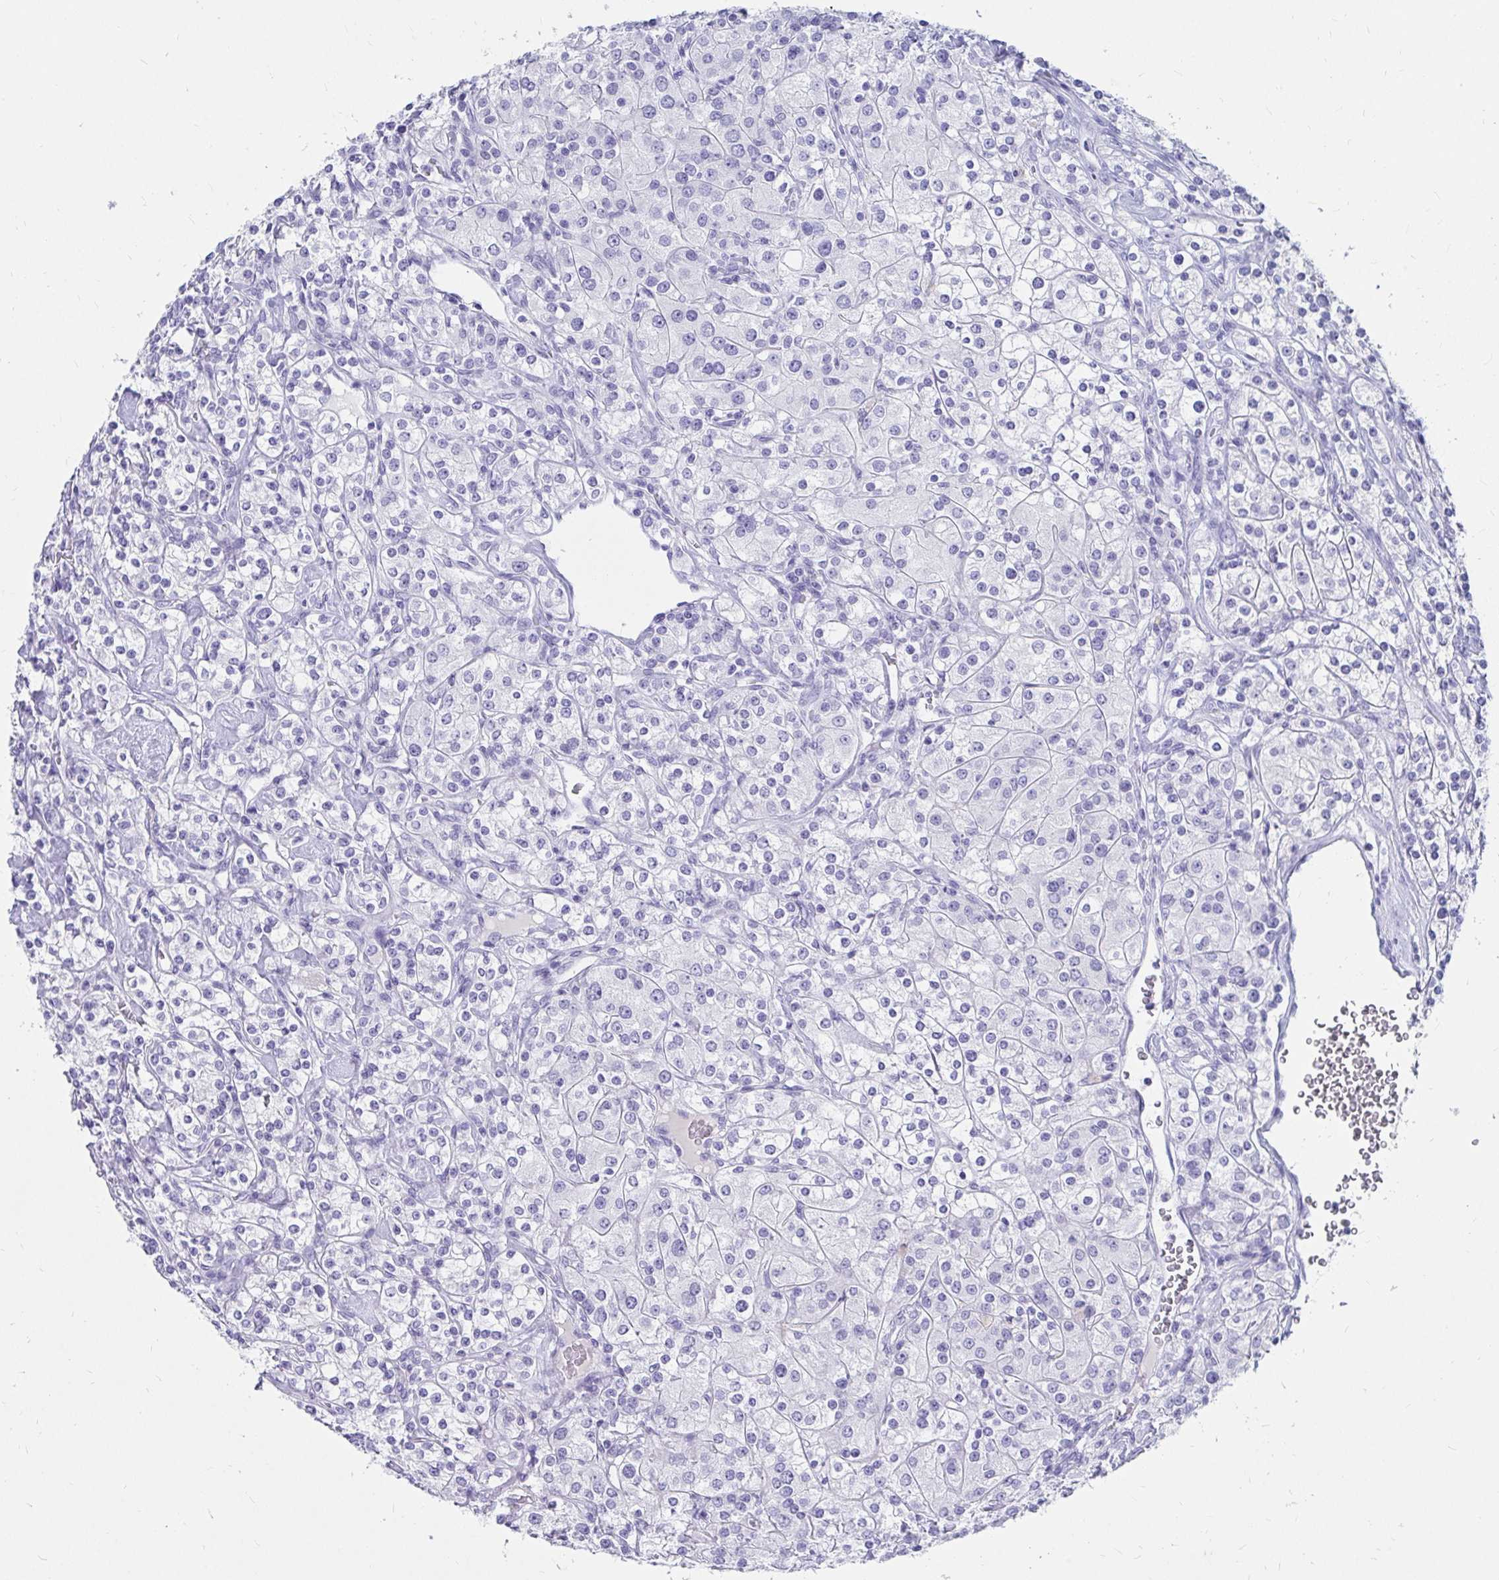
{"staining": {"intensity": "negative", "quantity": "none", "location": "none"}, "tissue": "renal cancer", "cell_type": "Tumor cells", "image_type": "cancer", "snomed": [{"axis": "morphology", "description": "Adenocarcinoma, NOS"}, {"axis": "topography", "description": "Kidney"}], "caption": "IHC histopathology image of neoplastic tissue: renal cancer stained with DAB shows no significant protein expression in tumor cells.", "gene": "DPEP3", "patient": {"sex": "male", "age": 77}}